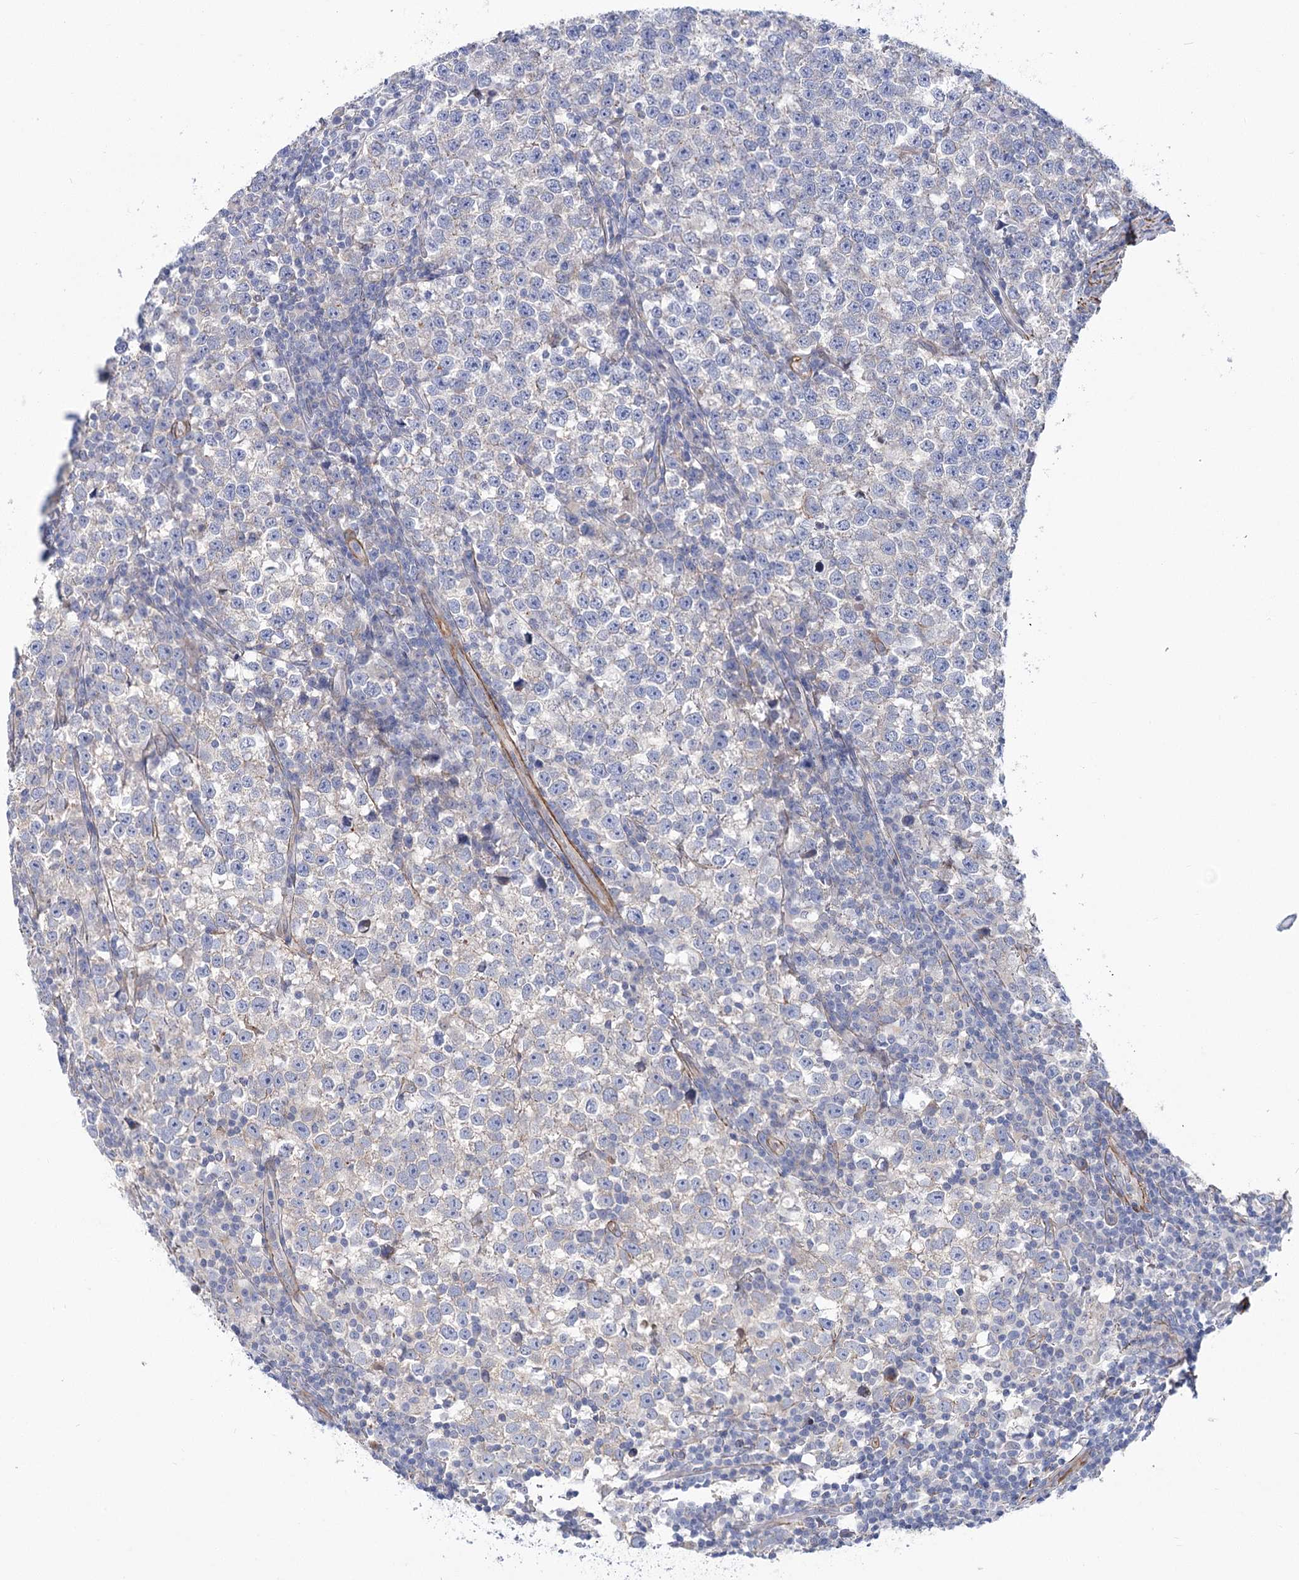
{"staining": {"intensity": "negative", "quantity": "none", "location": "none"}, "tissue": "testis cancer", "cell_type": "Tumor cells", "image_type": "cancer", "snomed": [{"axis": "morphology", "description": "Normal tissue, NOS"}, {"axis": "morphology", "description": "Seminoma, NOS"}, {"axis": "topography", "description": "Testis"}], "caption": "An immunohistochemistry (IHC) histopathology image of testis seminoma is shown. There is no staining in tumor cells of testis seminoma.", "gene": "WASHC3", "patient": {"sex": "male", "age": 43}}